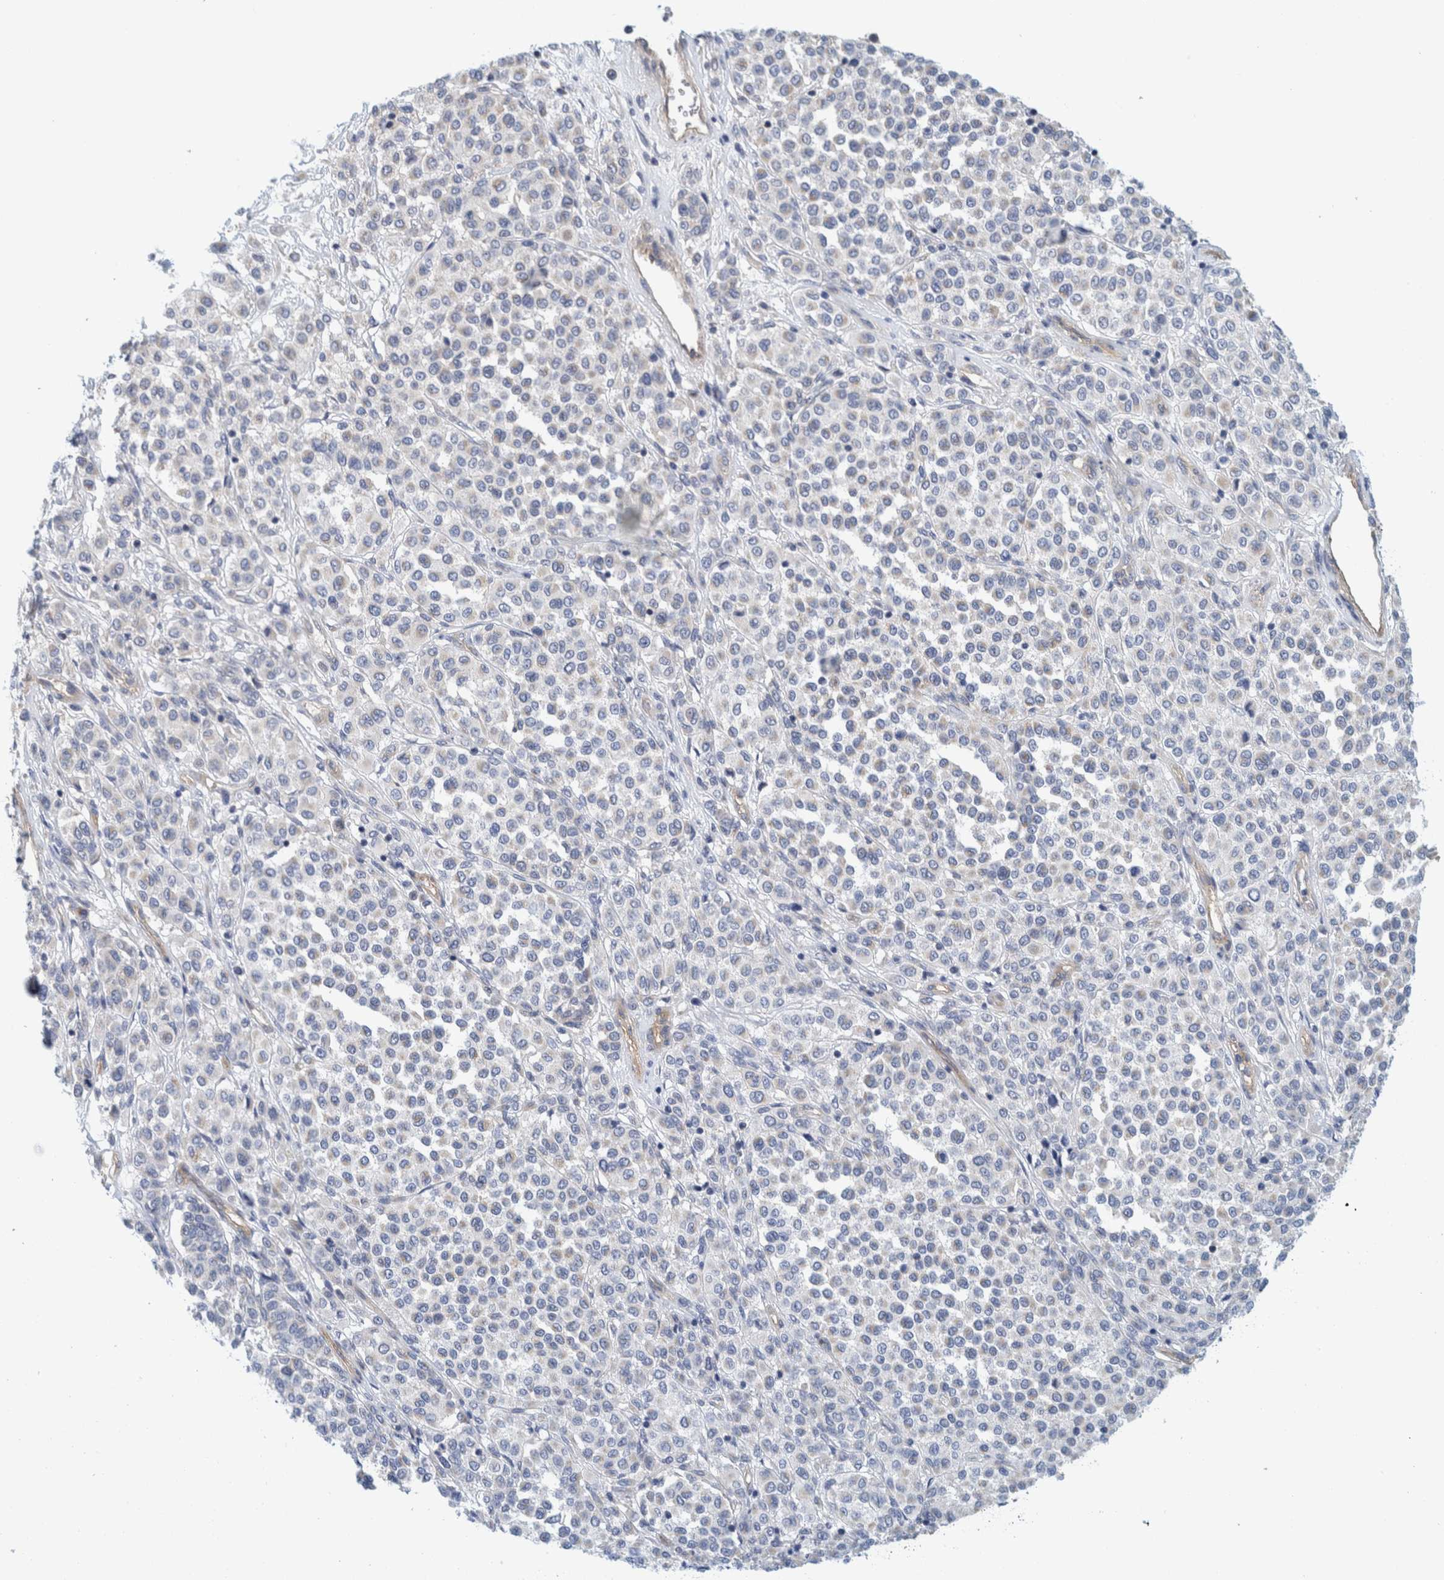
{"staining": {"intensity": "negative", "quantity": "none", "location": "none"}, "tissue": "melanoma", "cell_type": "Tumor cells", "image_type": "cancer", "snomed": [{"axis": "morphology", "description": "Malignant melanoma, Metastatic site"}, {"axis": "topography", "description": "Pancreas"}], "caption": "Melanoma was stained to show a protein in brown. There is no significant expression in tumor cells.", "gene": "ZNF324B", "patient": {"sex": "female", "age": 30}}